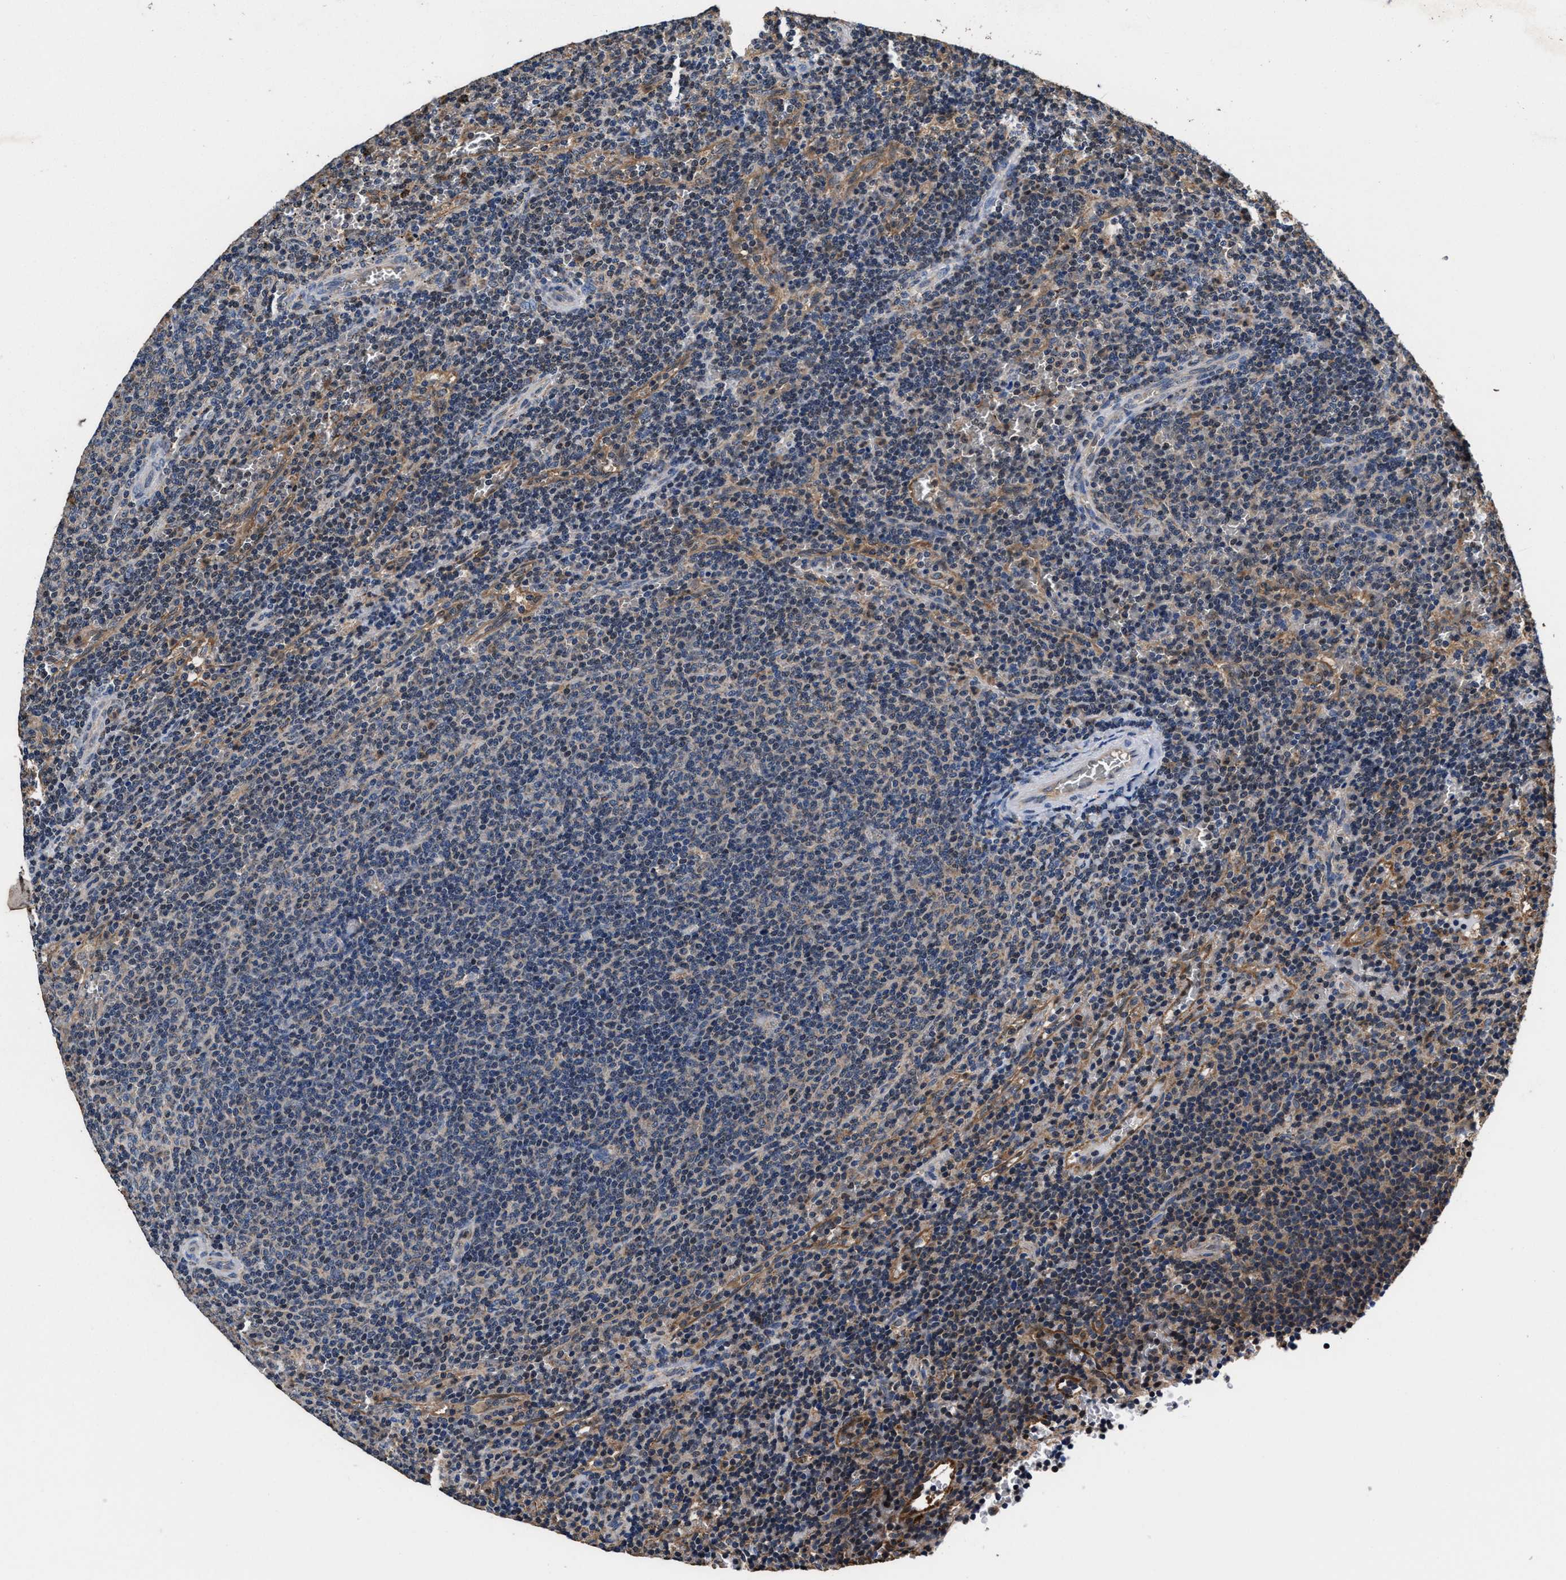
{"staining": {"intensity": "weak", "quantity": "<25%", "location": "cytoplasmic/membranous"}, "tissue": "lymphoma", "cell_type": "Tumor cells", "image_type": "cancer", "snomed": [{"axis": "morphology", "description": "Malignant lymphoma, non-Hodgkin's type, Low grade"}, {"axis": "topography", "description": "Spleen"}], "caption": "DAB immunohistochemical staining of human malignant lymphoma, non-Hodgkin's type (low-grade) reveals no significant staining in tumor cells.", "gene": "ACLY", "patient": {"sex": "female", "age": 50}}